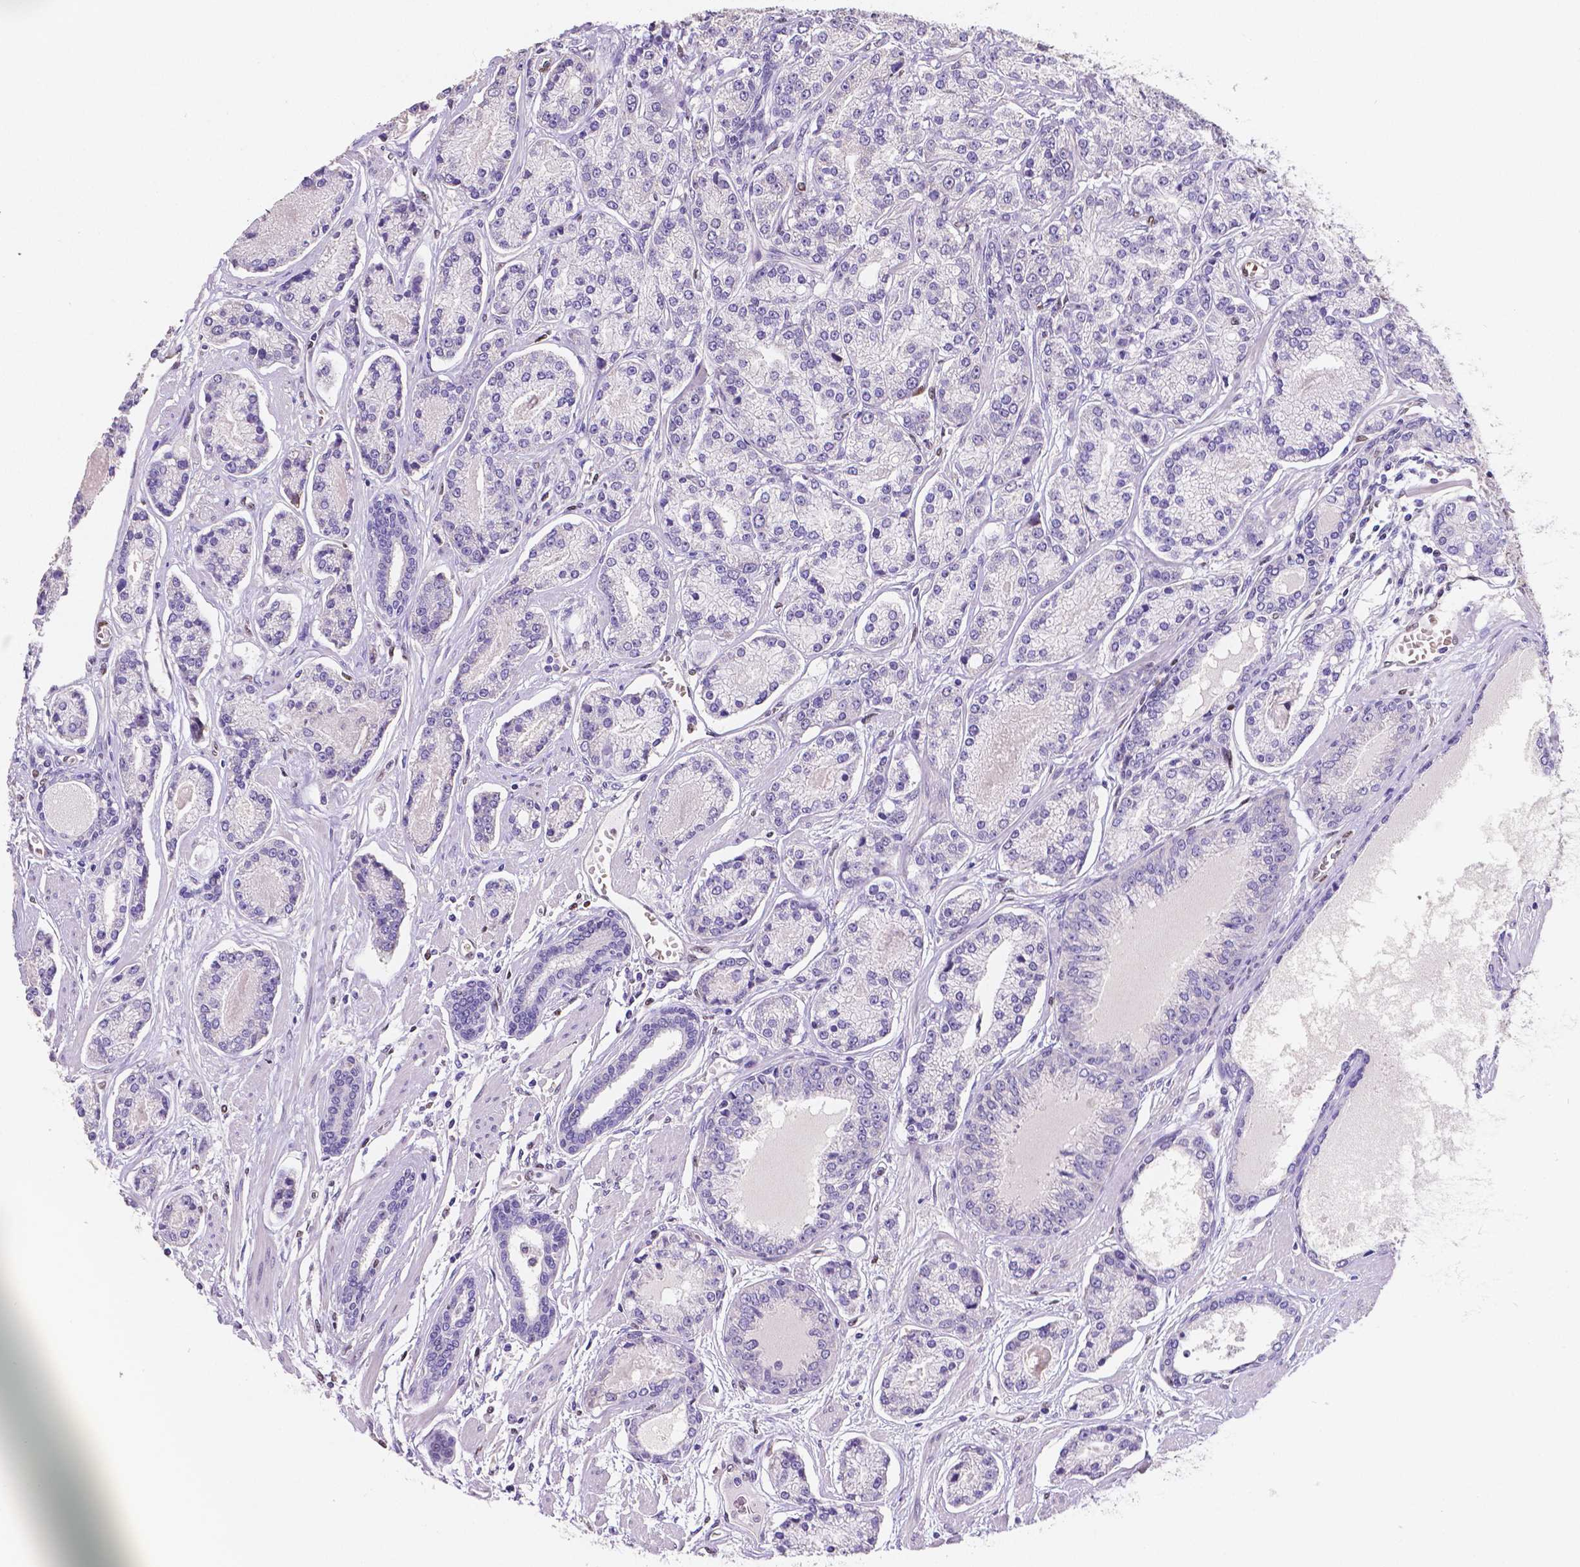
{"staining": {"intensity": "negative", "quantity": "none", "location": "none"}, "tissue": "prostate cancer", "cell_type": "Tumor cells", "image_type": "cancer", "snomed": [{"axis": "morphology", "description": "Adenocarcinoma, NOS"}, {"axis": "topography", "description": "Prostate"}], "caption": "The immunohistochemistry (IHC) histopathology image has no significant positivity in tumor cells of prostate cancer (adenocarcinoma) tissue.", "gene": "MEF2C", "patient": {"sex": "male", "age": 64}}